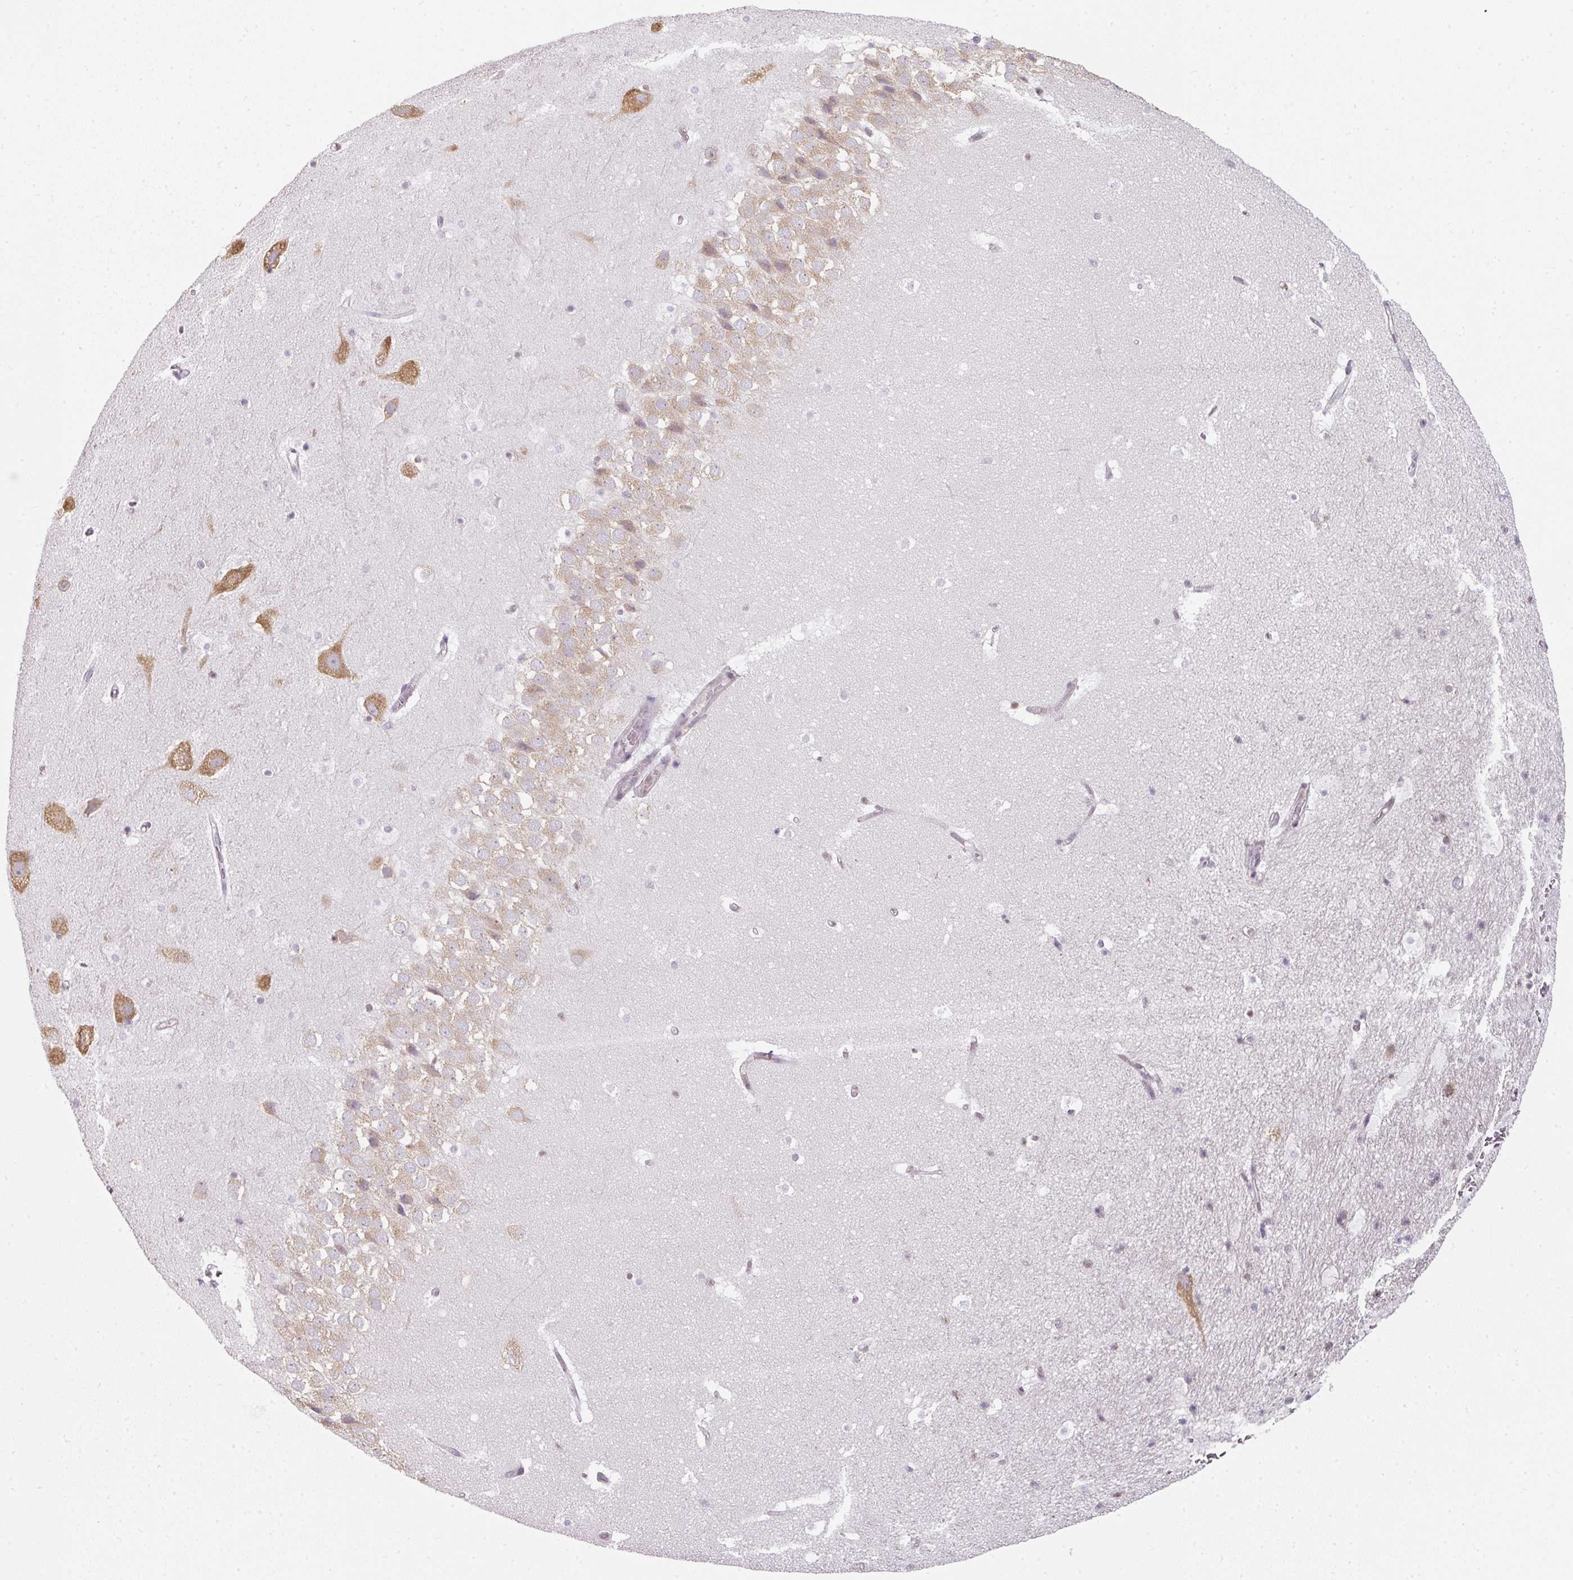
{"staining": {"intensity": "negative", "quantity": "none", "location": "none"}, "tissue": "hippocampus", "cell_type": "Glial cells", "image_type": "normal", "snomed": [{"axis": "morphology", "description": "Normal tissue, NOS"}, {"axis": "topography", "description": "Hippocampus"}], "caption": "This is an immunohistochemistry (IHC) micrograph of benign human hippocampus. There is no positivity in glial cells.", "gene": "C19orf33", "patient": {"sex": "male", "age": 37}}